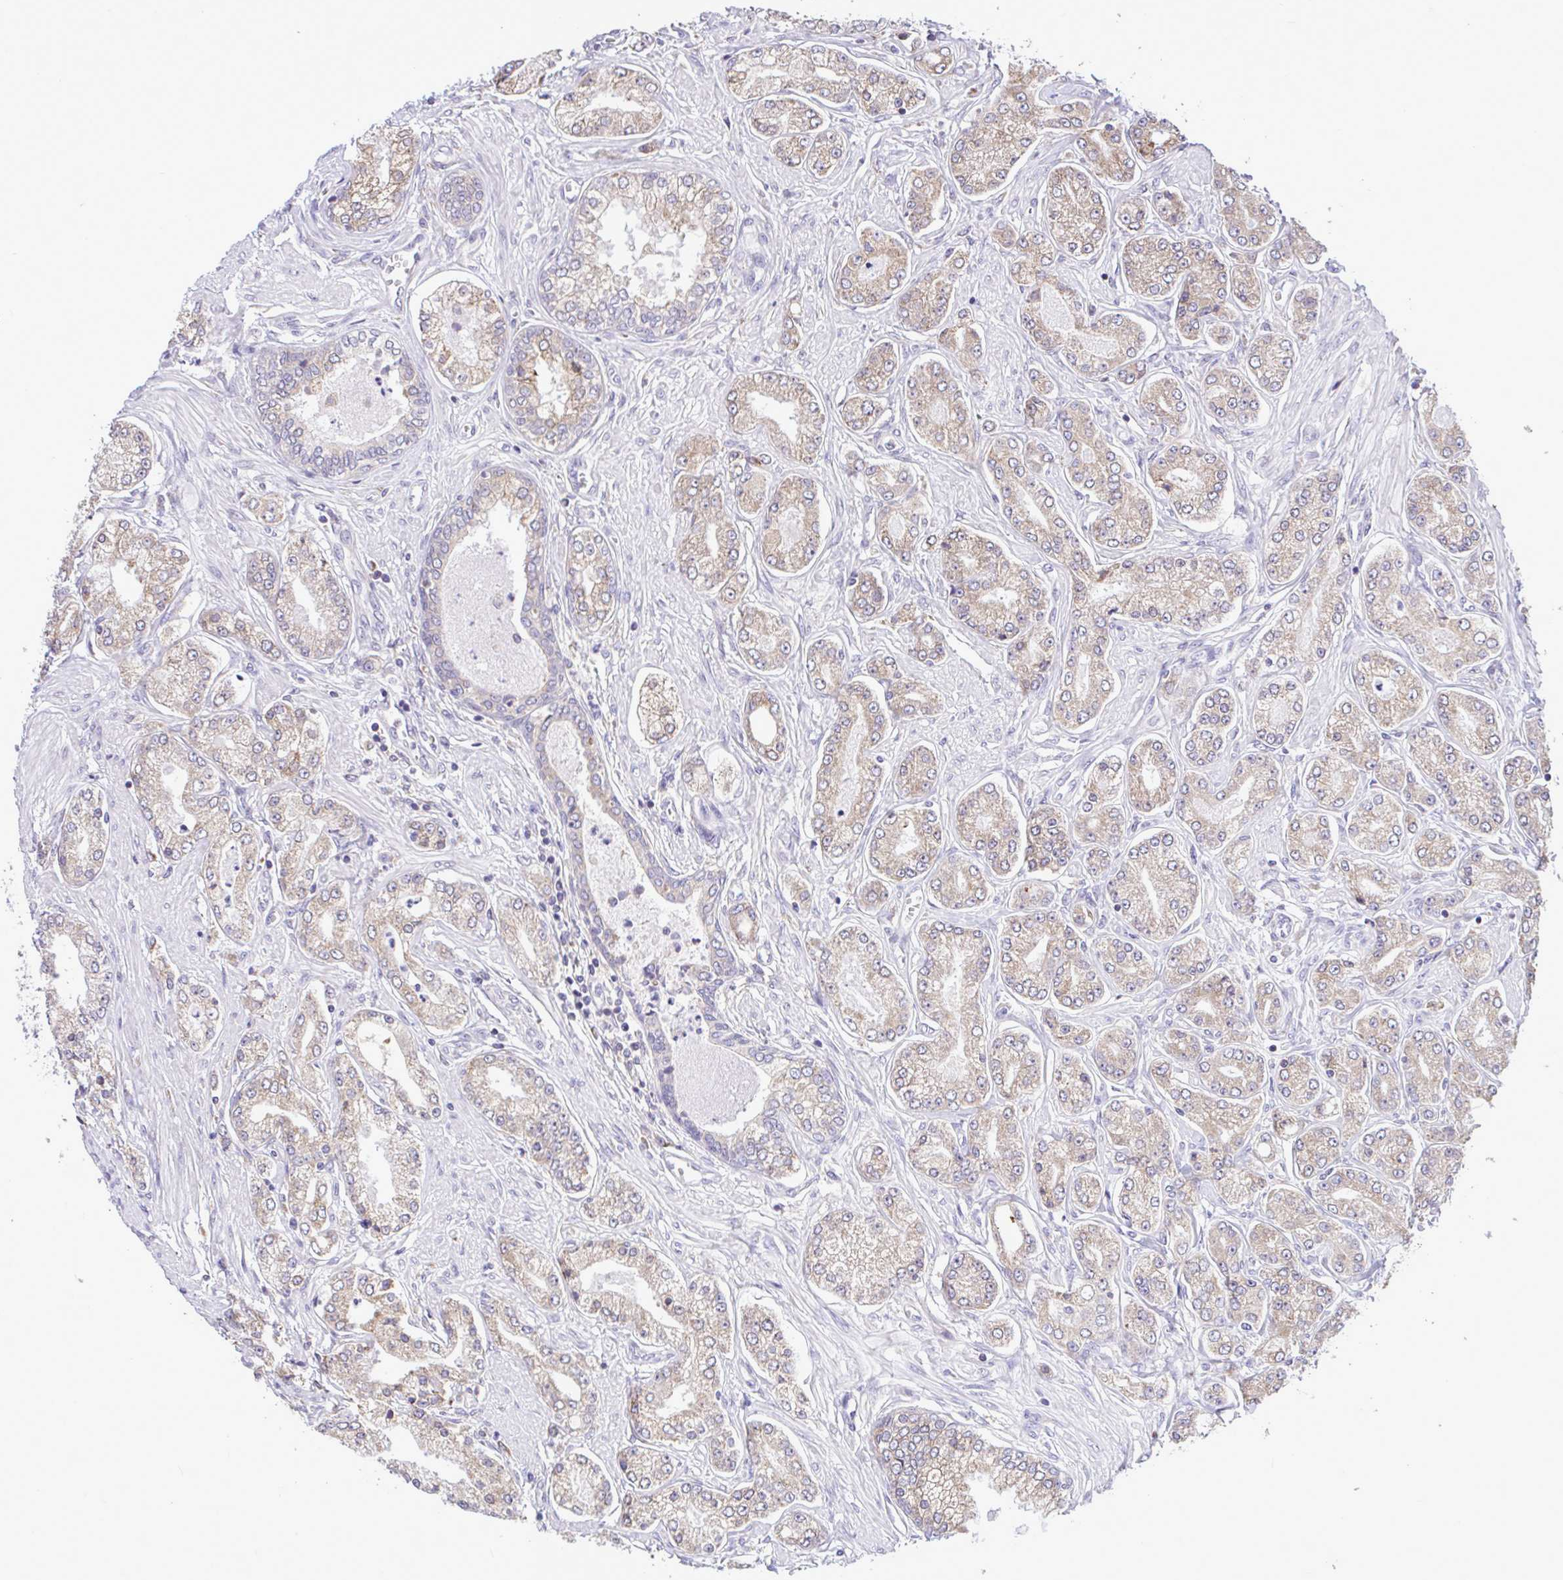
{"staining": {"intensity": "moderate", "quantity": "25%-75%", "location": "cytoplasmic/membranous"}, "tissue": "prostate cancer", "cell_type": "Tumor cells", "image_type": "cancer", "snomed": [{"axis": "morphology", "description": "Adenocarcinoma, High grade"}, {"axis": "topography", "description": "Prostate"}], "caption": "Tumor cells demonstrate medium levels of moderate cytoplasmic/membranous expression in approximately 25%-75% of cells in human adenocarcinoma (high-grade) (prostate).", "gene": "PIGK", "patient": {"sex": "male", "age": 66}}